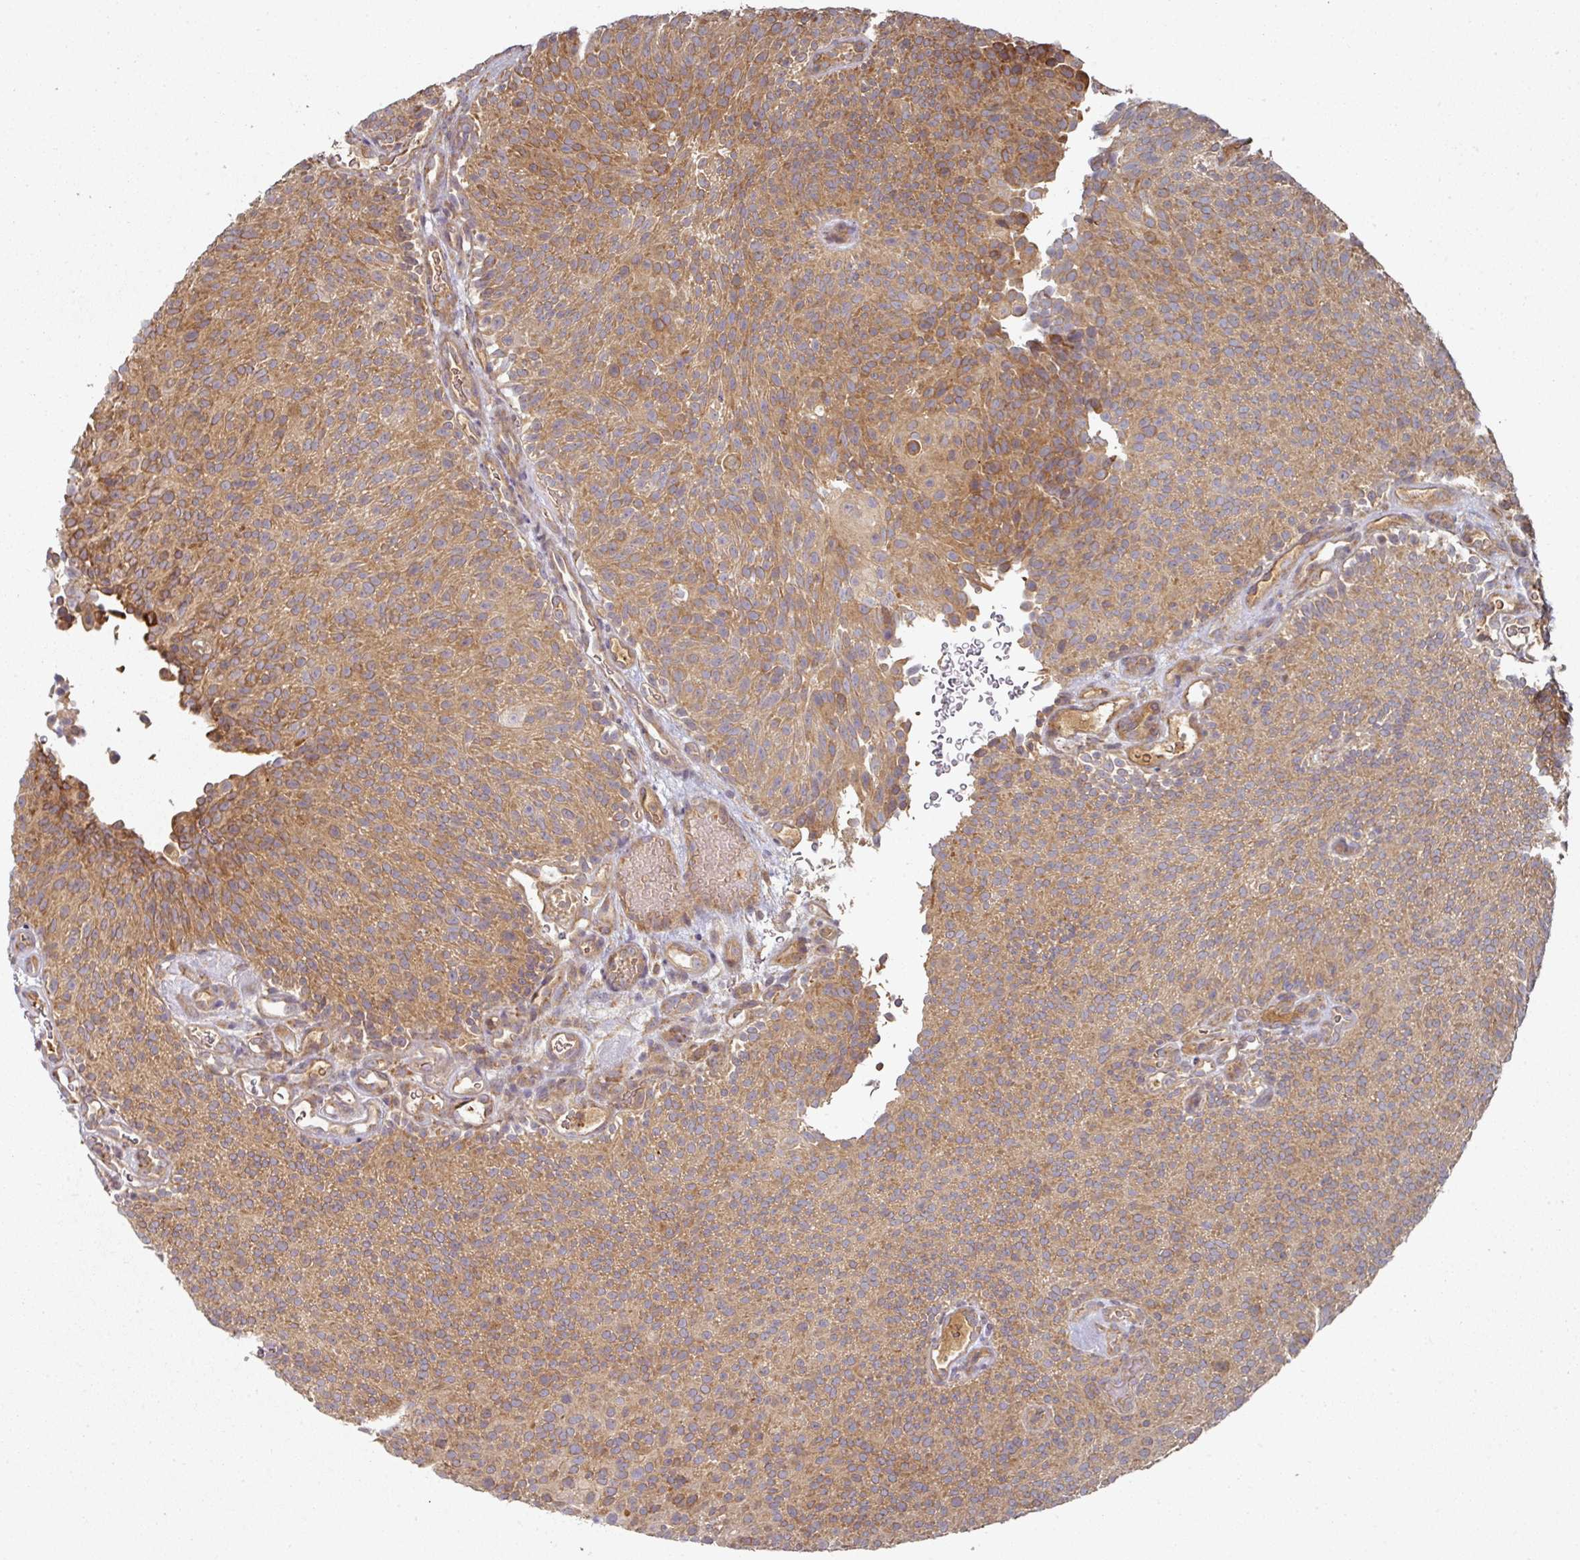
{"staining": {"intensity": "moderate", "quantity": ">75%", "location": "cytoplasmic/membranous"}, "tissue": "urothelial cancer", "cell_type": "Tumor cells", "image_type": "cancer", "snomed": [{"axis": "morphology", "description": "Urothelial carcinoma, Low grade"}, {"axis": "topography", "description": "Urinary bladder"}], "caption": "High-power microscopy captured an IHC histopathology image of urothelial cancer, revealing moderate cytoplasmic/membranous staining in approximately >75% of tumor cells. (brown staining indicates protein expression, while blue staining denotes nuclei).", "gene": "CEP95", "patient": {"sex": "male", "age": 78}}